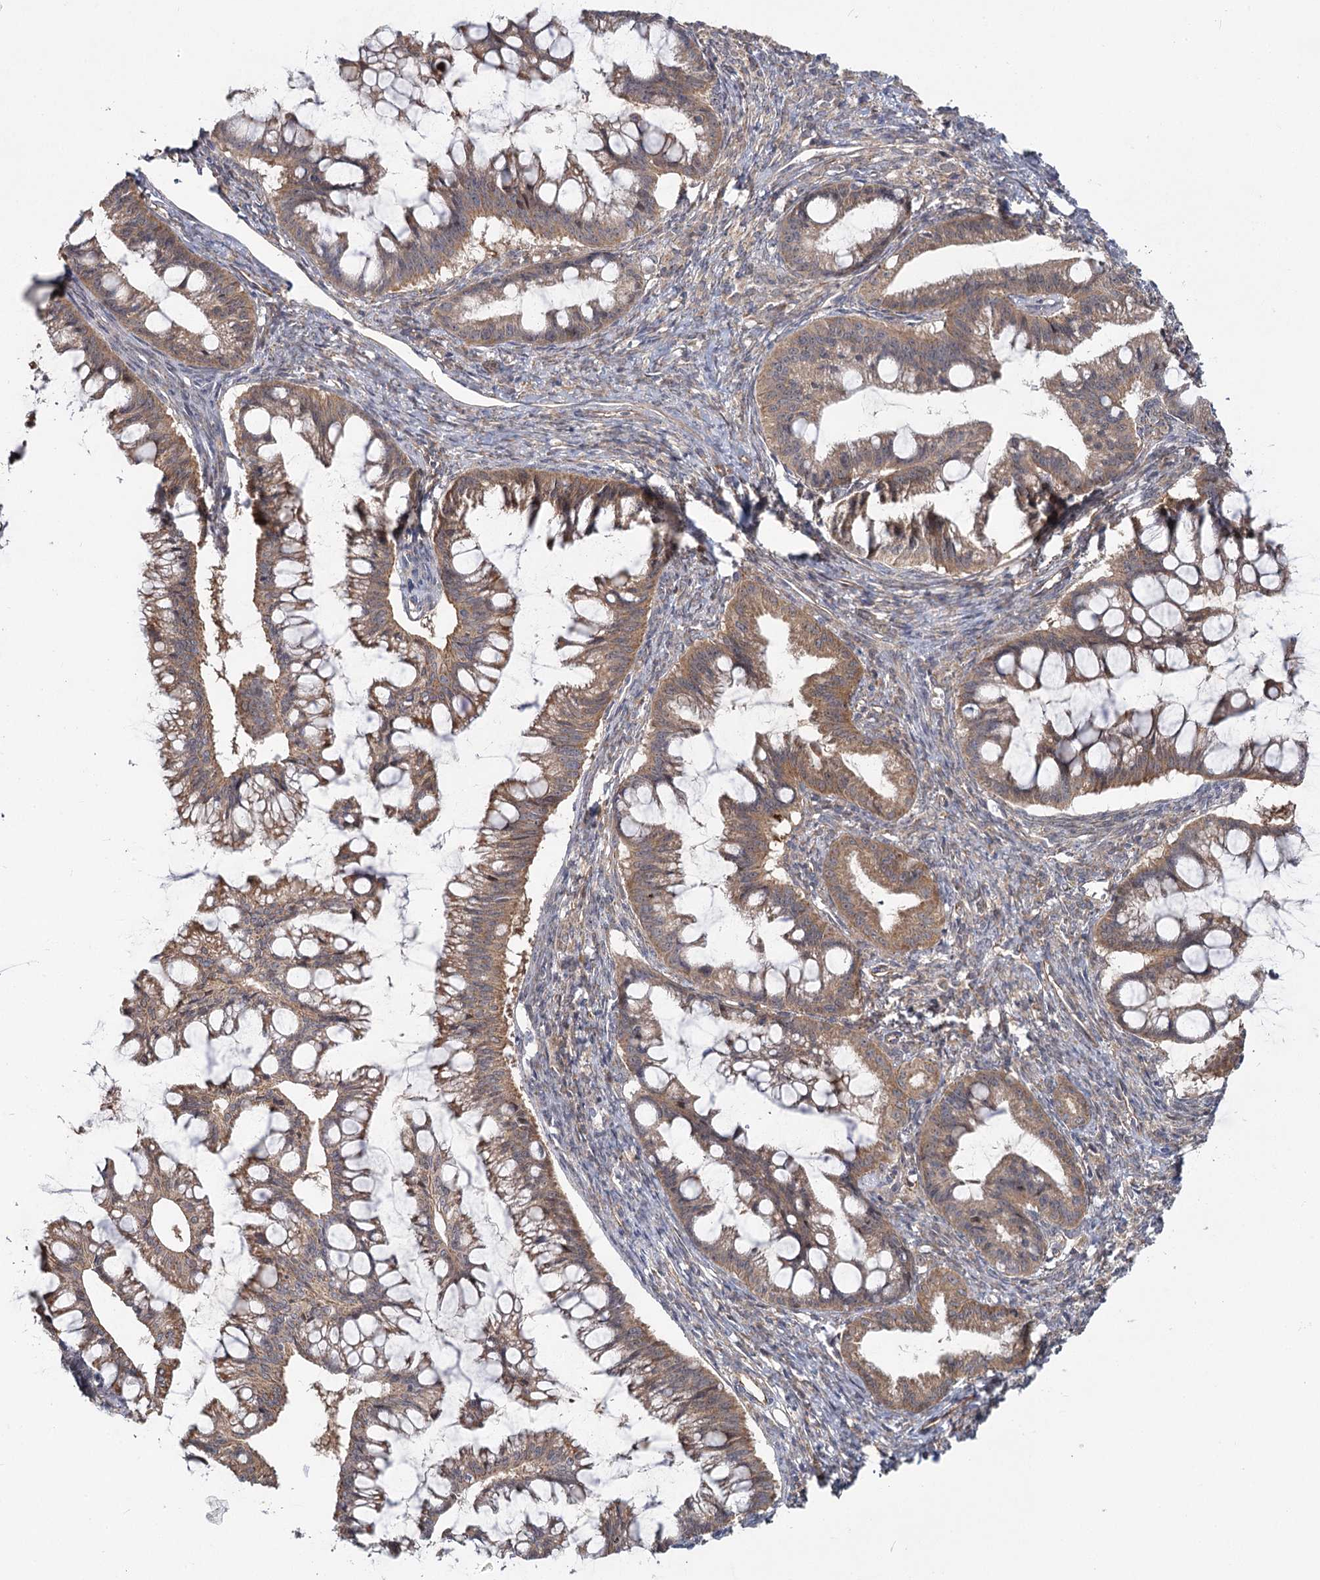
{"staining": {"intensity": "moderate", "quantity": "25%-75%", "location": "cytoplasmic/membranous"}, "tissue": "ovarian cancer", "cell_type": "Tumor cells", "image_type": "cancer", "snomed": [{"axis": "morphology", "description": "Cystadenocarcinoma, mucinous, NOS"}, {"axis": "topography", "description": "Ovary"}], "caption": "Immunohistochemistry micrograph of neoplastic tissue: mucinous cystadenocarcinoma (ovarian) stained using immunohistochemistry (IHC) shows medium levels of moderate protein expression localized specifically in the cytoplasmic/membranous of tumor cells, appearing as a cytoplasmic/membranous brown color.", "gene": "TBC1D9B", "patient": {"sex": "female", "age": 73}}